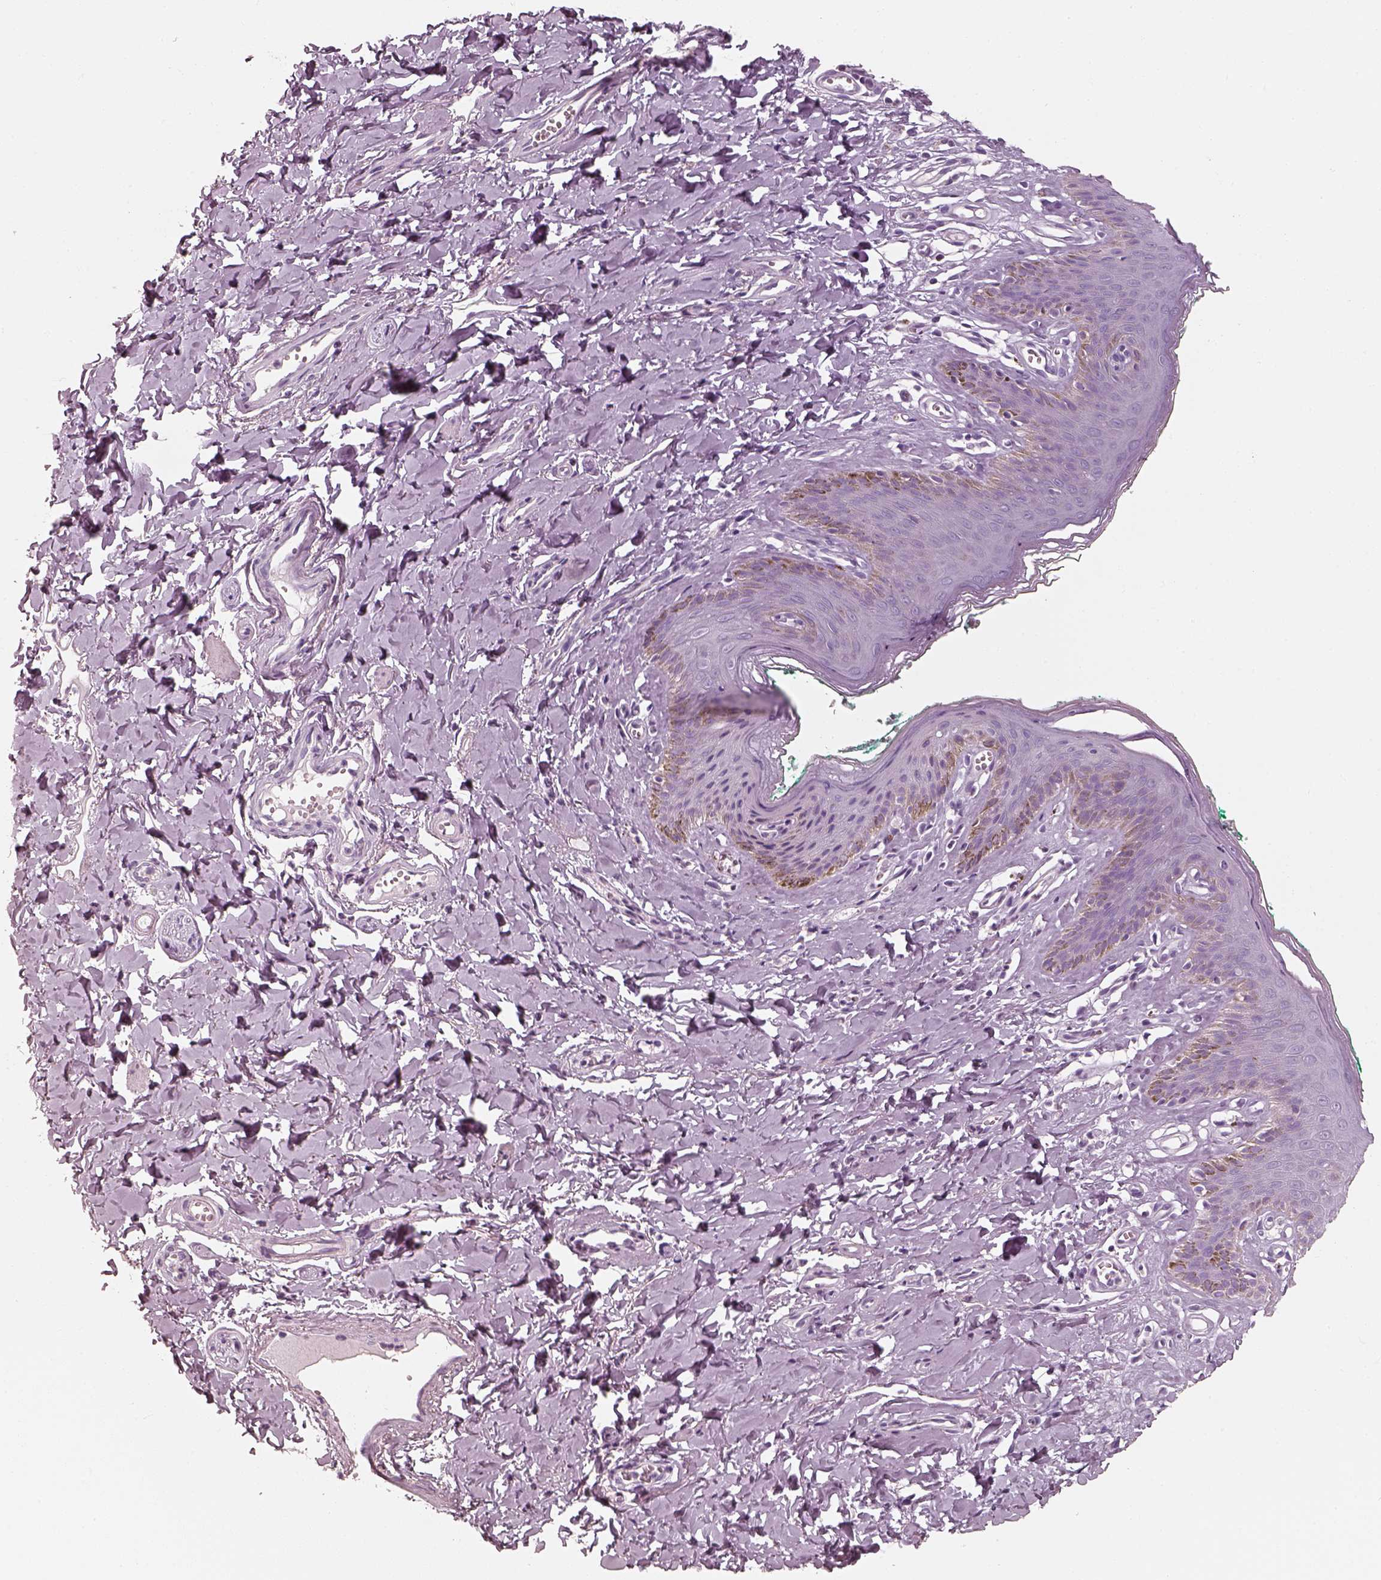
{"staining": {"intensity": "negative", "quantity": "none", "location": "none"}, "tissue": "skin", "cell_type": "Epidermal cells", "image_type": "normal", "snomed": [{"axis": "morphology", "description": "Normal tissue, NOS"}, {"axis": "topography", "description": "Vulva"}], "caption": "IHC of benign skin displays no expression in epidermal cells. Brightfield microscopy of immunohistochemistry stained with DAB (brown) and hematoxylin (blue), captured at high magnification.", "gene": "R3HDML", "patient": {"sex": "female", "age": 66}}